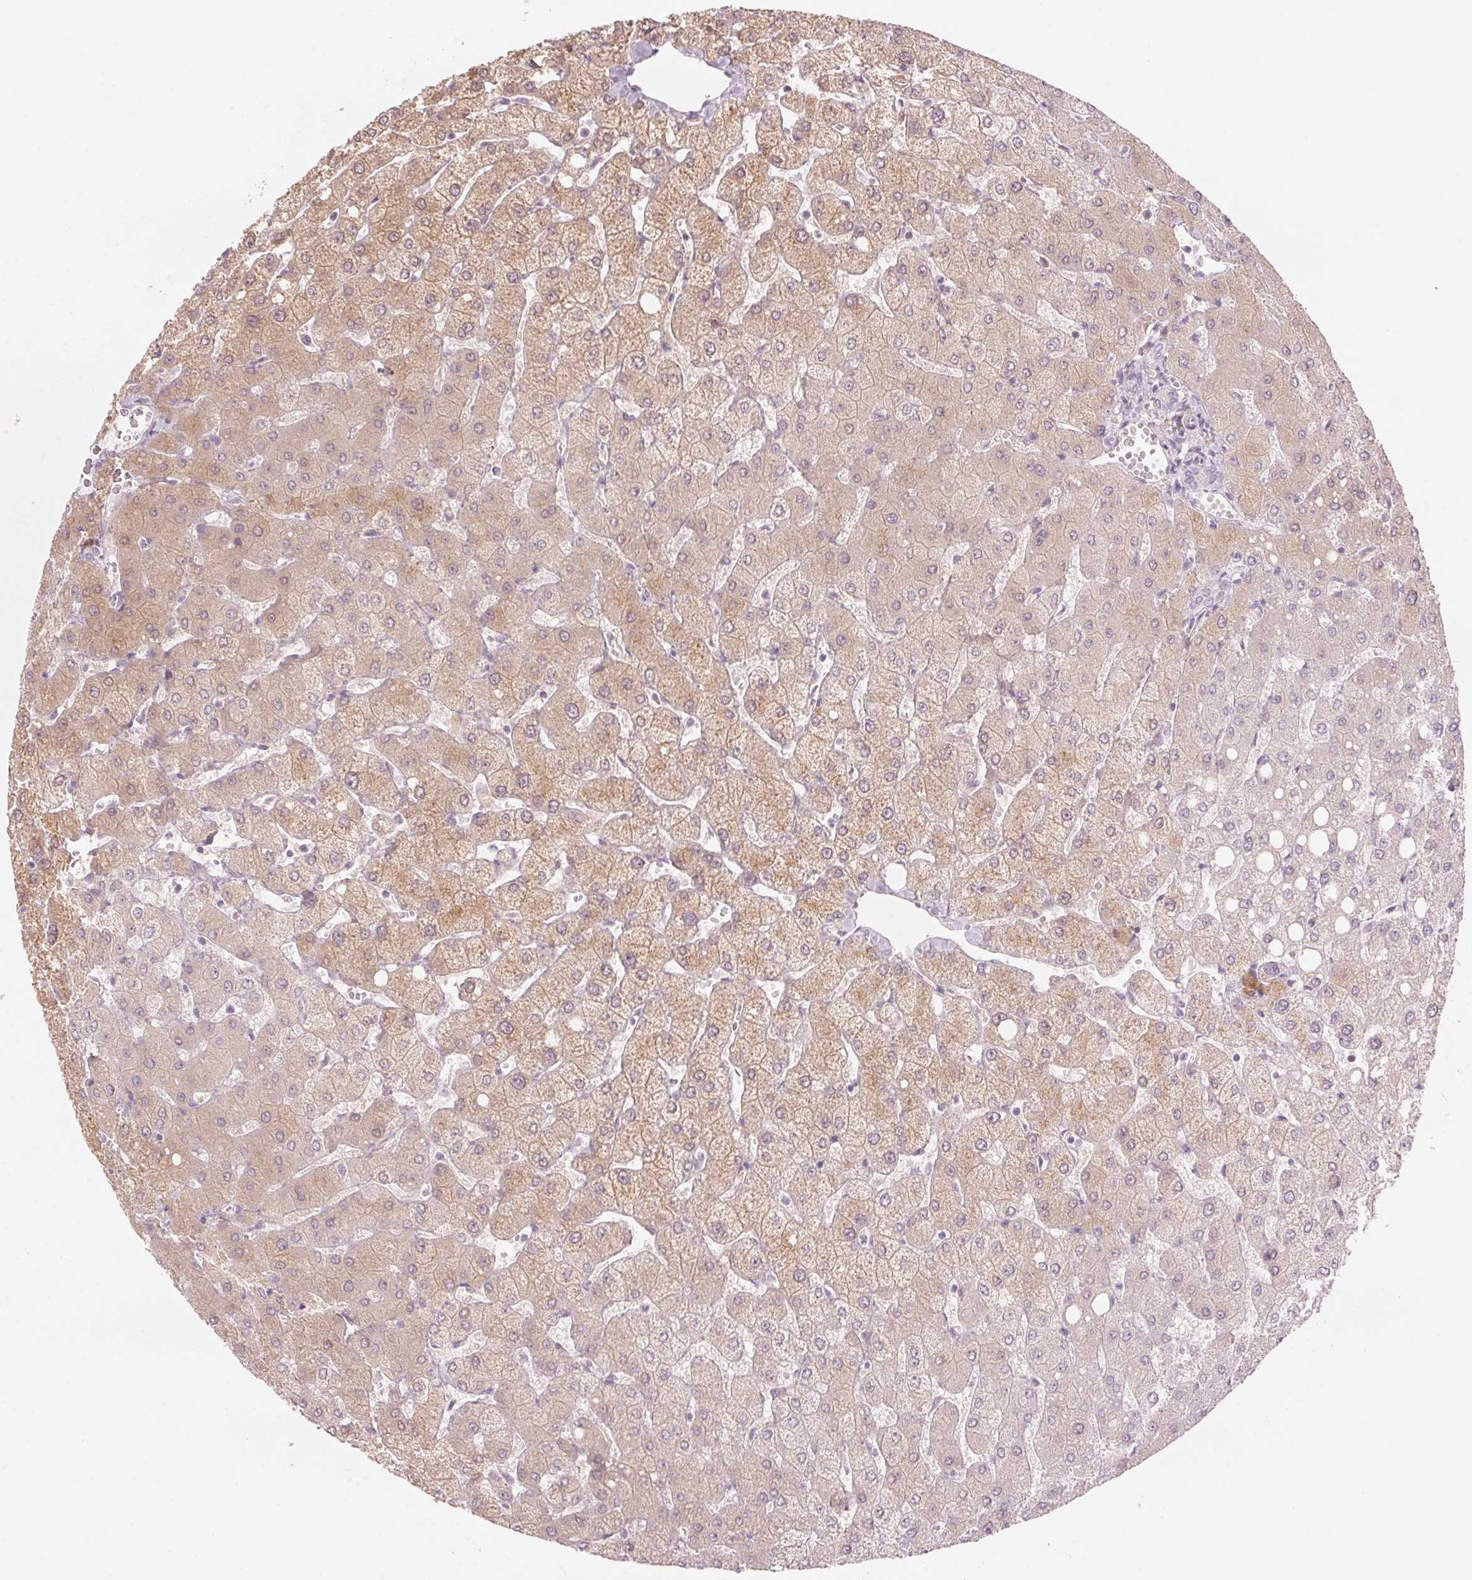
{"staining": {"intensity": "negative", "quantity": "none", "location": "none"}, "tissue": "liver", "cell_type": "Cholangiocytes", "image_type": "normal", "snomed": [{"axis": "morphology", "description": "Normal tissue, NOS"}, {"axis": "topography", "description": "Liver"}], "caption": "Photomicrograph shows no protein staining in cholangiocytes of normal liver. (Stains: DAB IHC with hematoxylin counter stain, Microscopy: brightfield microscopy at high magnification).", "gene": "GNMT", "patient": {"sex": "female", "age": 54}}